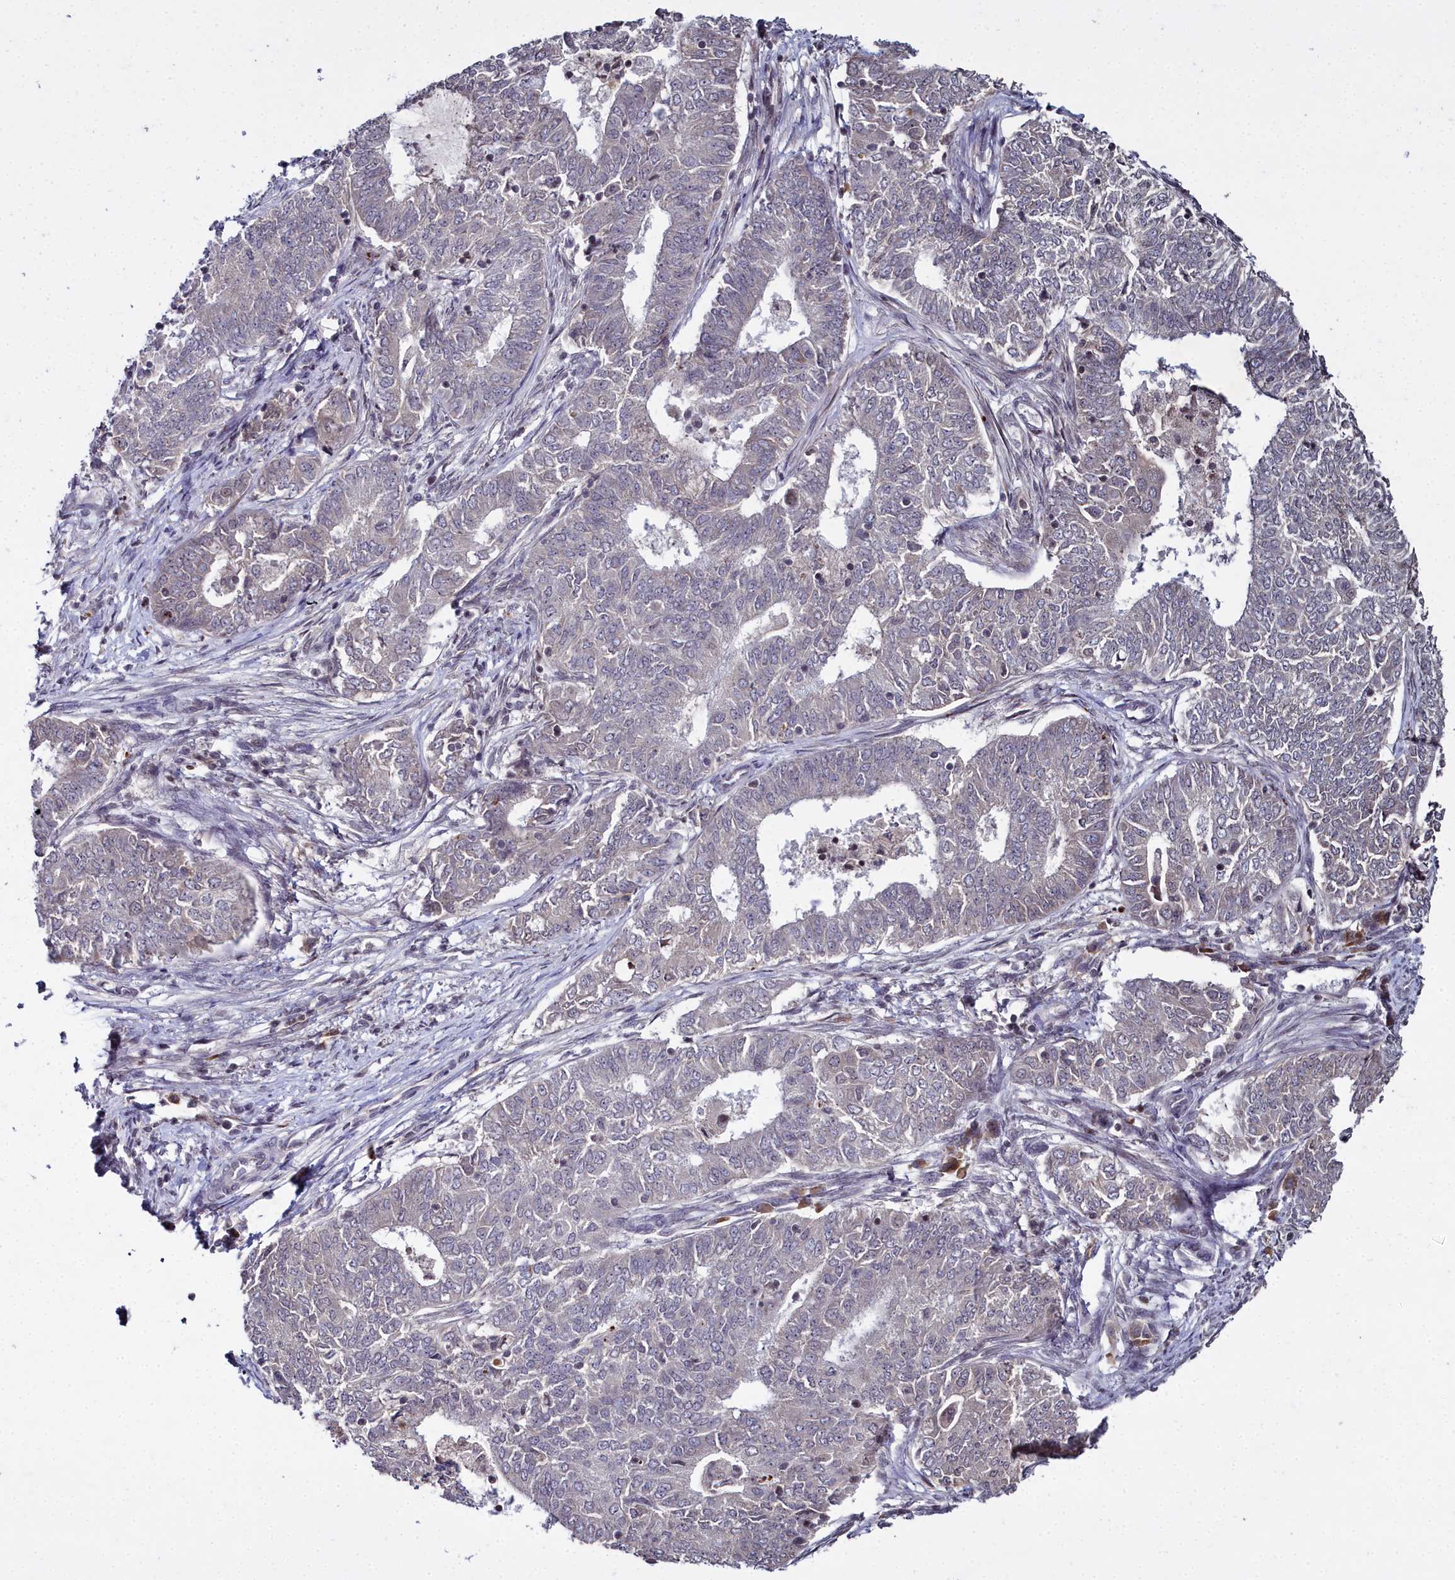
{"staining": {"intensity": "negative", "quantity": "none", "location": "none"}, "tissue": "endometrial cancer", "cell_type": "Tumor cells", "image_type": "cancer", "snomed": [{"axis": "morphology", "description": "Adenocarcinoma, NOS"}, {"axis": "topography", "description": "Endometrium"}], "caption": "Immunohistochemistry photomicrograph of endometrial cancer stained for a protein (brown), which reveals no expression in tumor cells.", "gene": "FZD4", "patient": {"sex": "female", "age": 62}}